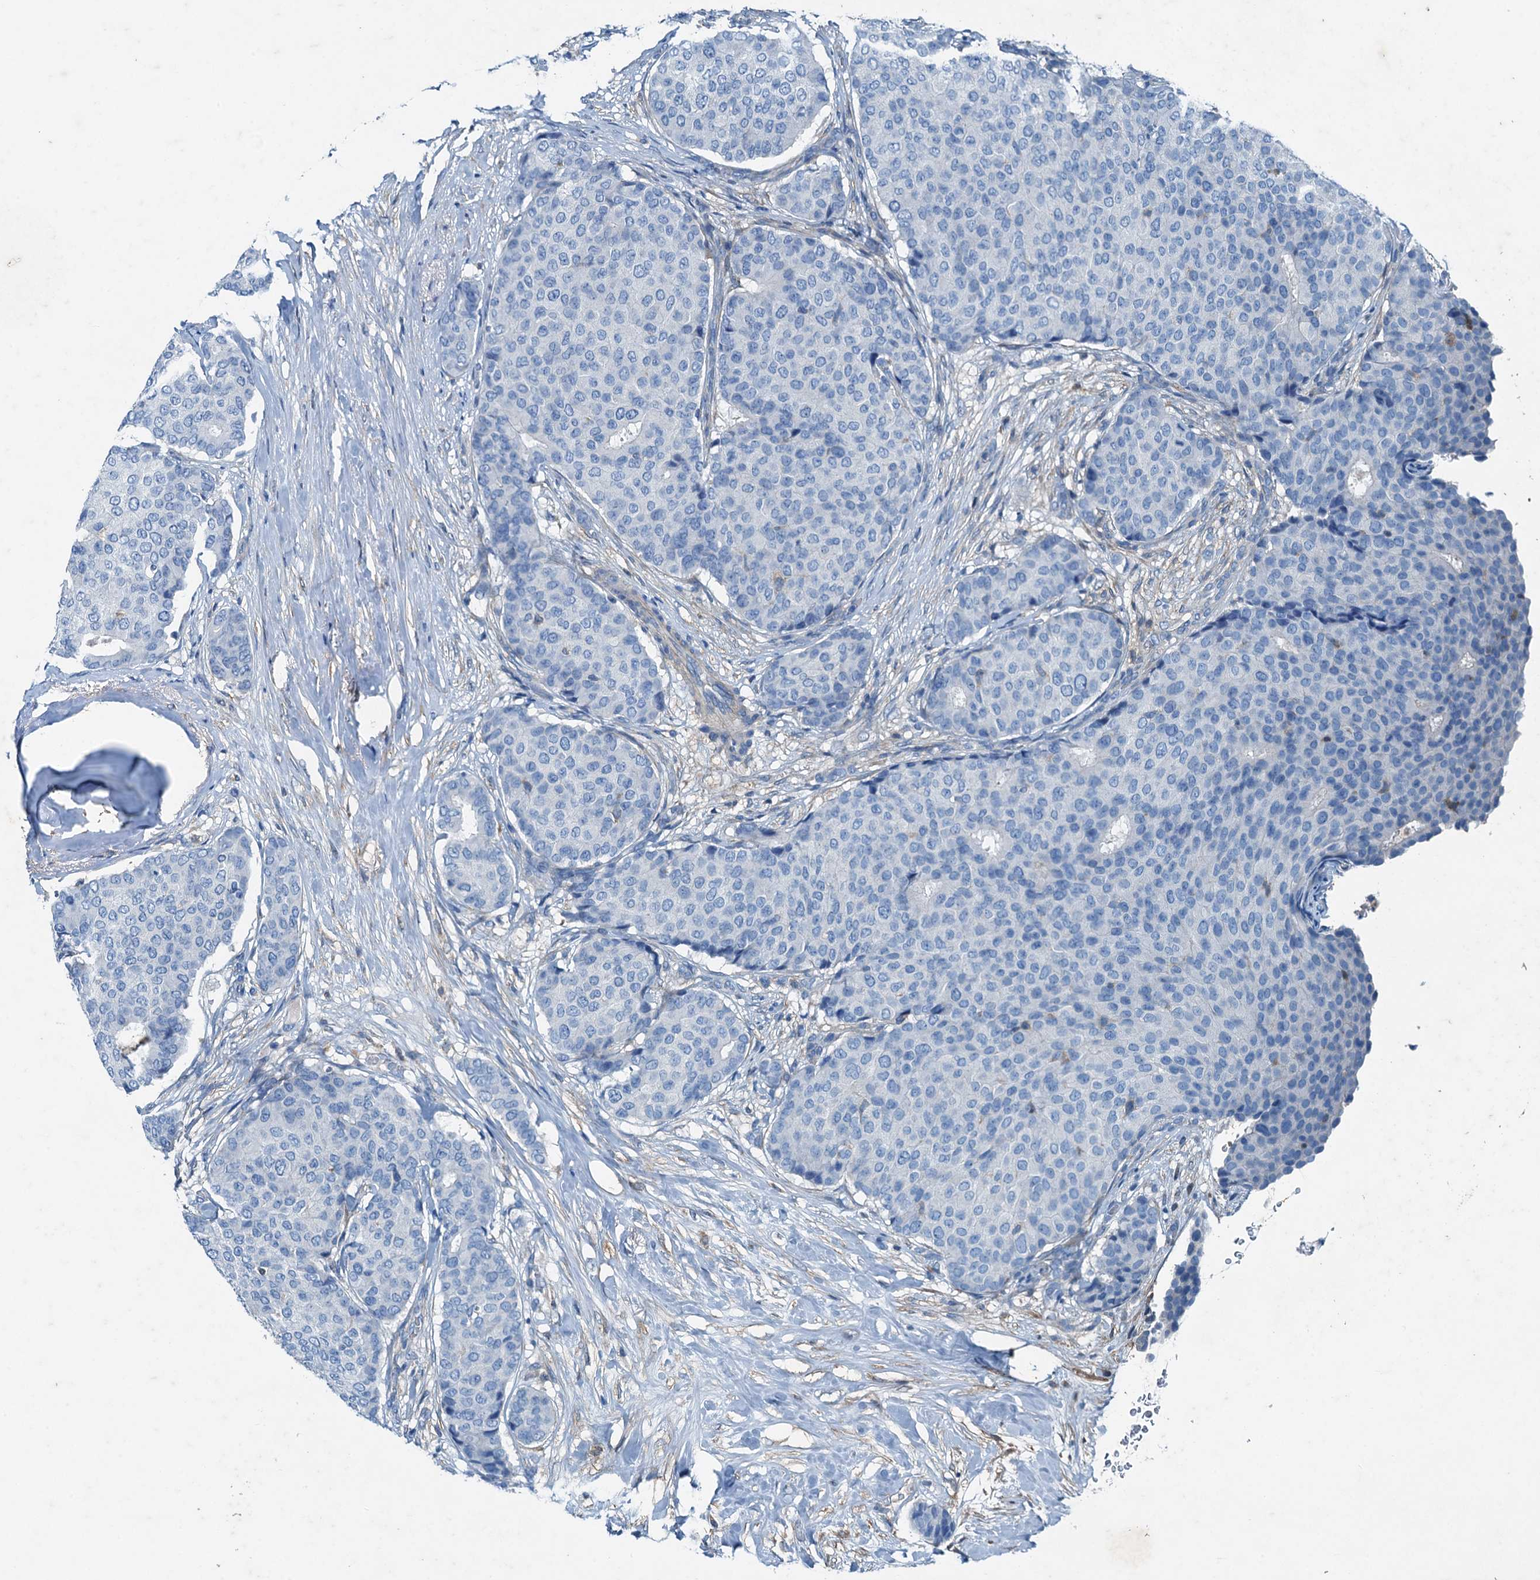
{"staining": {"intensity": "negative", "quantity": "none", "location": "none"}, "tissue": "breast cancer", "cell_type": "Tumor cells", "image_type": "cancer", "snomed": [{"axis": "morphology", "description": "Duct carcinoma"}, {"axis": "topography", "description": "Breast"}], "caption": "Immunohistochemical staining of infiltrating ductal carcinoma (breast) demonstrates no significant staining in tumor cells.", "gene": "RAB3IL1", "patient": {"sex": "female", "age": 75}}